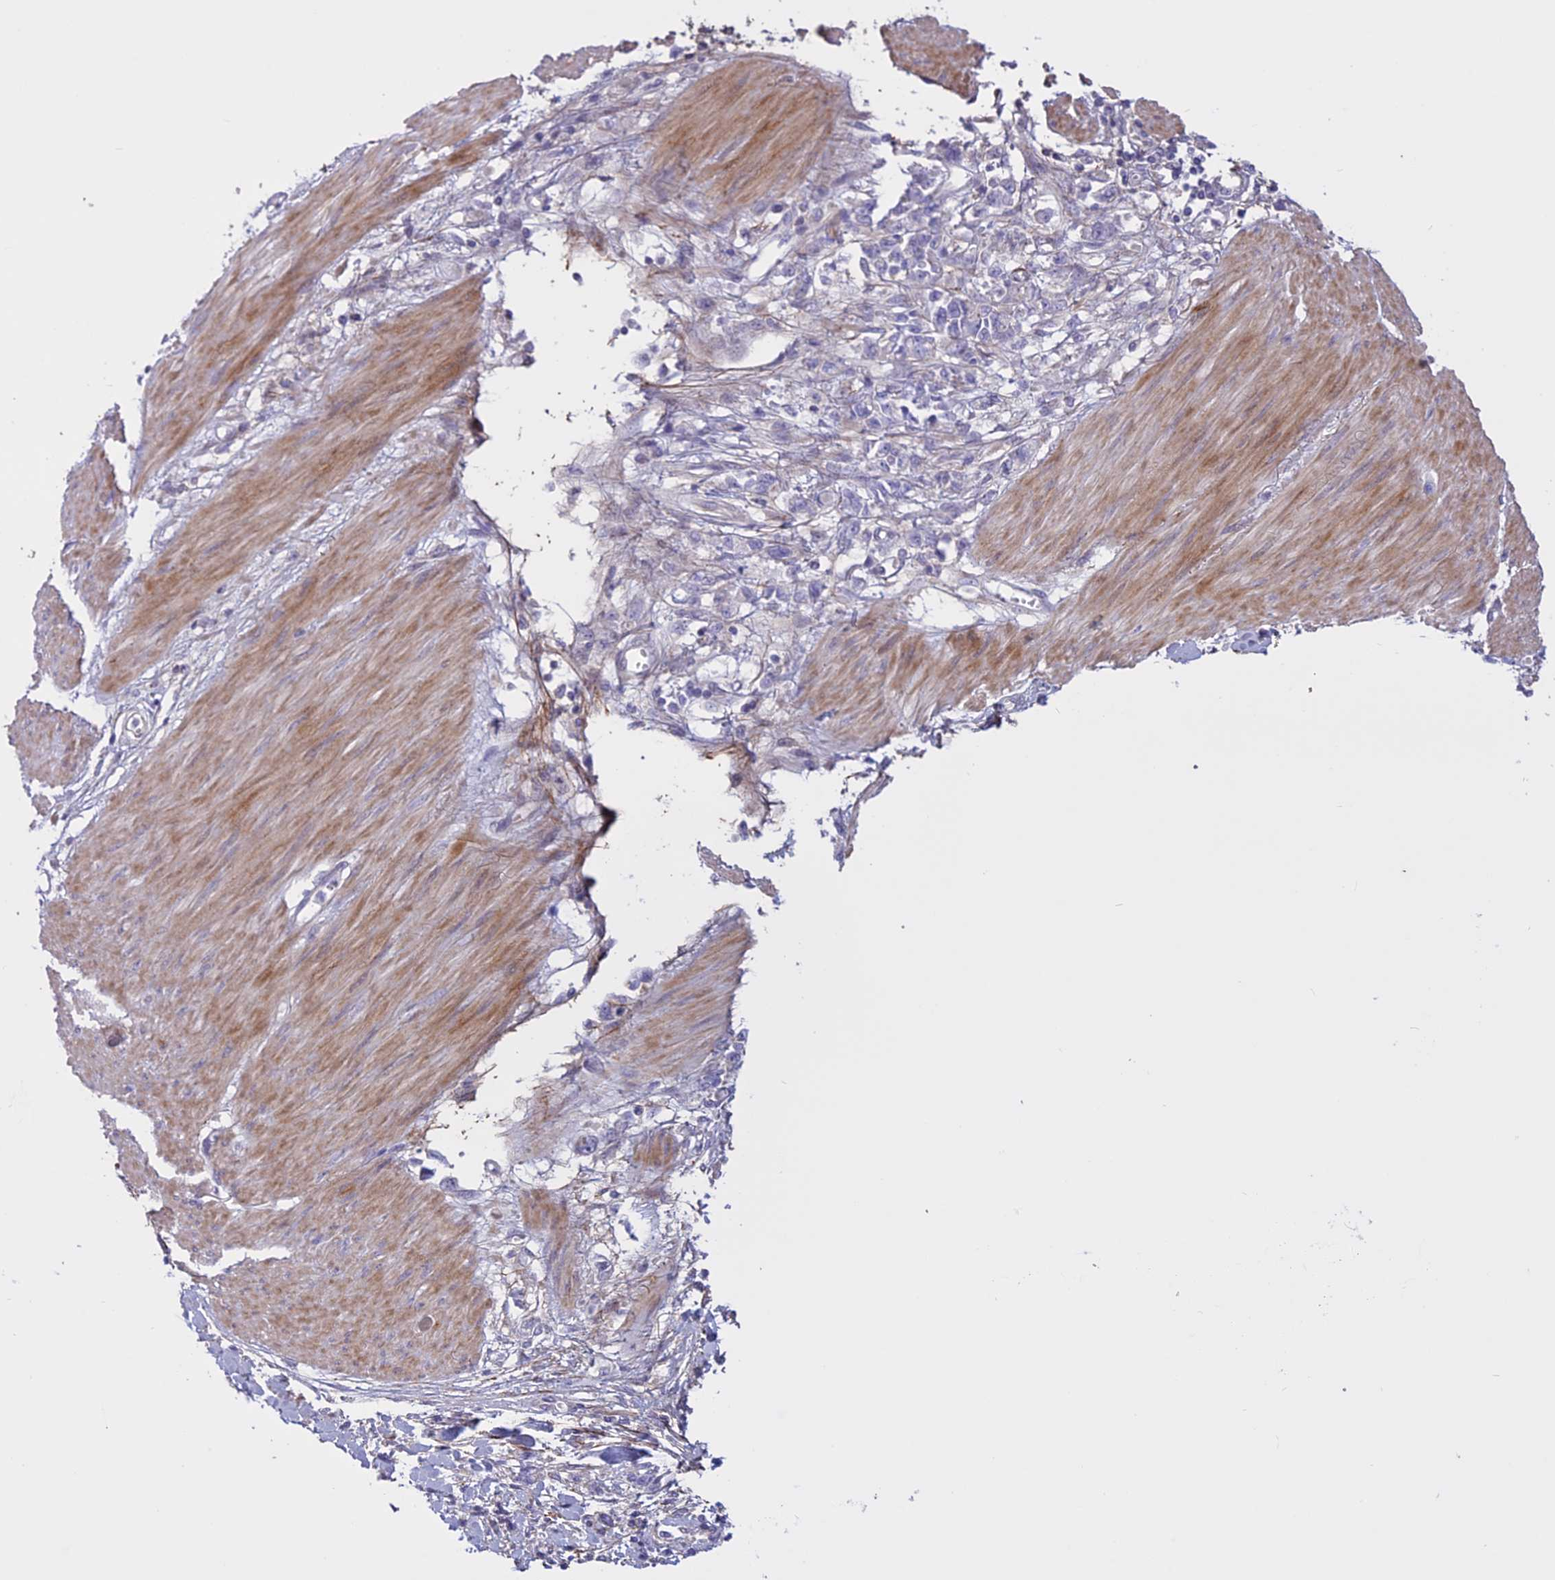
{"staining": {"intensity": "negative", "quantity": "none", "location": "none"}, "tissue": "stomach cancer", "cell_type": "Tumor cells", "image_type": "cancer", "snomed": [{"axis": "morphology", "description": "Adenocarcinoma, NOS"}, {"axis": "topography", "description": "Stomach"}], "caption": "Immunohistochemical staining of human stomach adenocarcinoma demonstrates no significant expression in tumor cells. (Brightfield microscopy of DAB (3,3'-diaminobenzidine) immunohistochemistry (IHC) at high magnification).", "gene": "SPHKAP", "patient": {"sex": "female", "age": 76}}